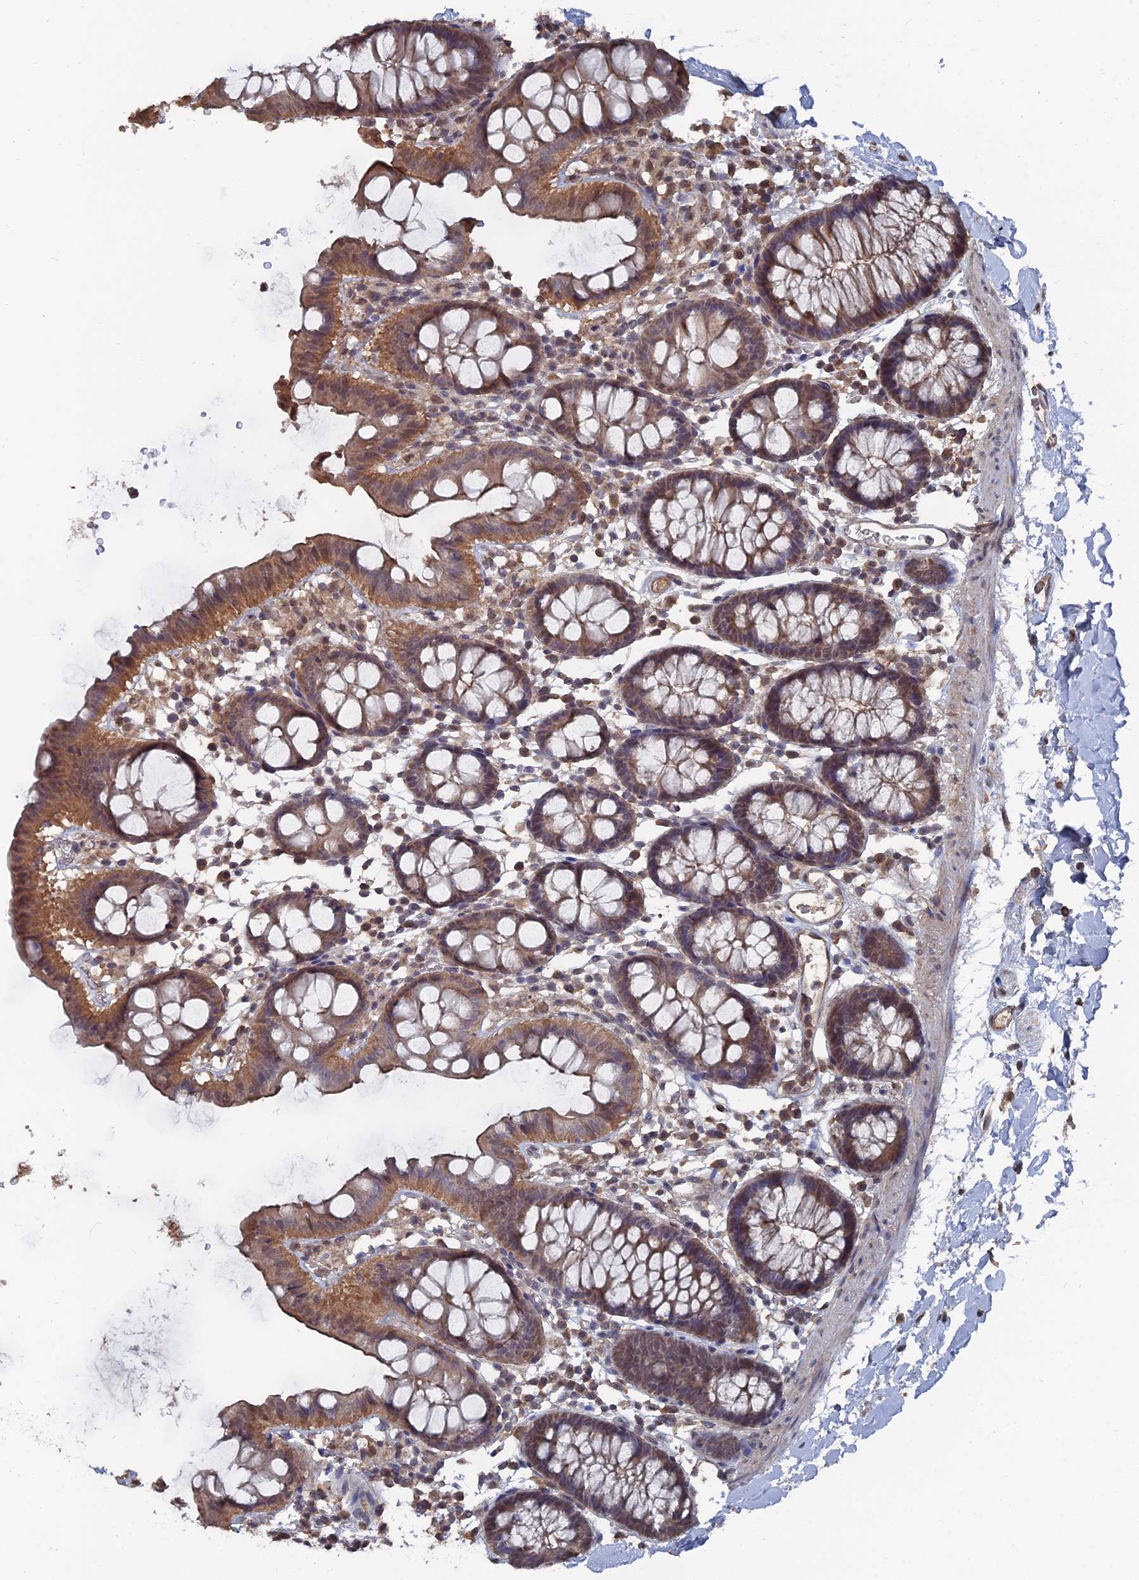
{"staining": {"intensity": "moderate", "quantity": ">75%", "location": "cytoplasmic/membranous,nuclear"}, "tissue": "colon", "cell_type": "Endothelial cells", "image_type": "normal", "snomed": [{"axis": "morphology", "description": "Normal tissue, NOS"}, {"axis": "topography", "description": "Colon"}], "caption": "Colon stained for a protein shows moderate cytoplasmic/membranous,nuclear positivity in endothelial cells. The staining was performed using DAB to visualize the protein expression in brown, while the nuclei were stained in blue with hematoxylin (Magnification: 20x).", "gene": "CCNP", "patient": {"sex": "male", "age": 75}}